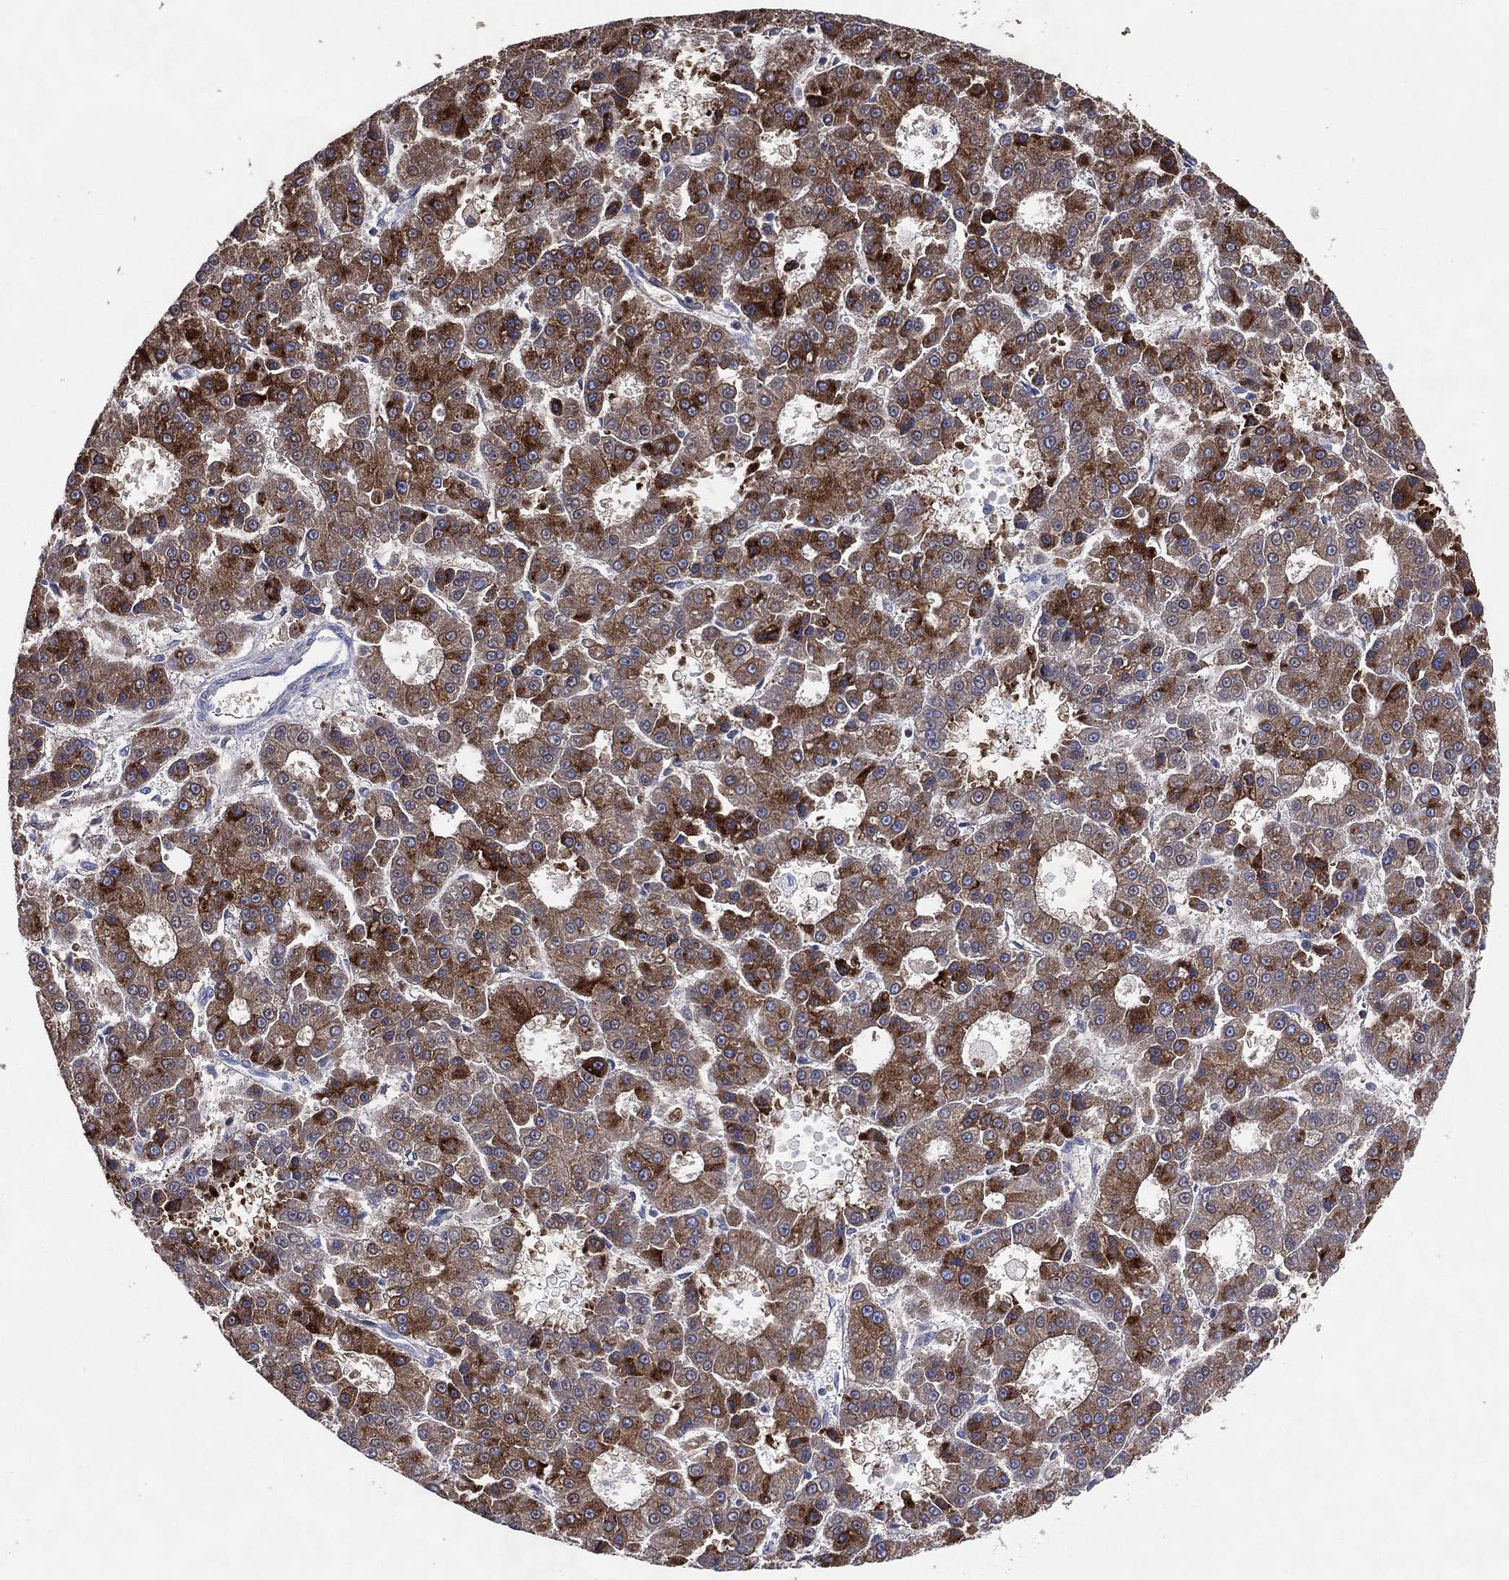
{"staining": {"intensity": "strong", "quantity": "25%-75%", "location": "cytoplasmic/membranous"}, "tissue": "liver cancer", "cell_type": "Tumor cells", "image_type": "cancer", "snomed": [{"axis": "morphology", "description": "Carcinoma, Hepatocellular, NOS"}, {"axis": "topography", "description": "Liver"}], "caption": "Liver cancer (hepatocellular carcinoma) stained with immunohistochemistry (IHC) displays strong cytoplasmic/membranous staining in approximately 25%-75% of tumor cells. (IHC, brightfield microscopy, high magnification).", "gene": "DNAH6", "patient": {"sex": "male", "age": 70}}